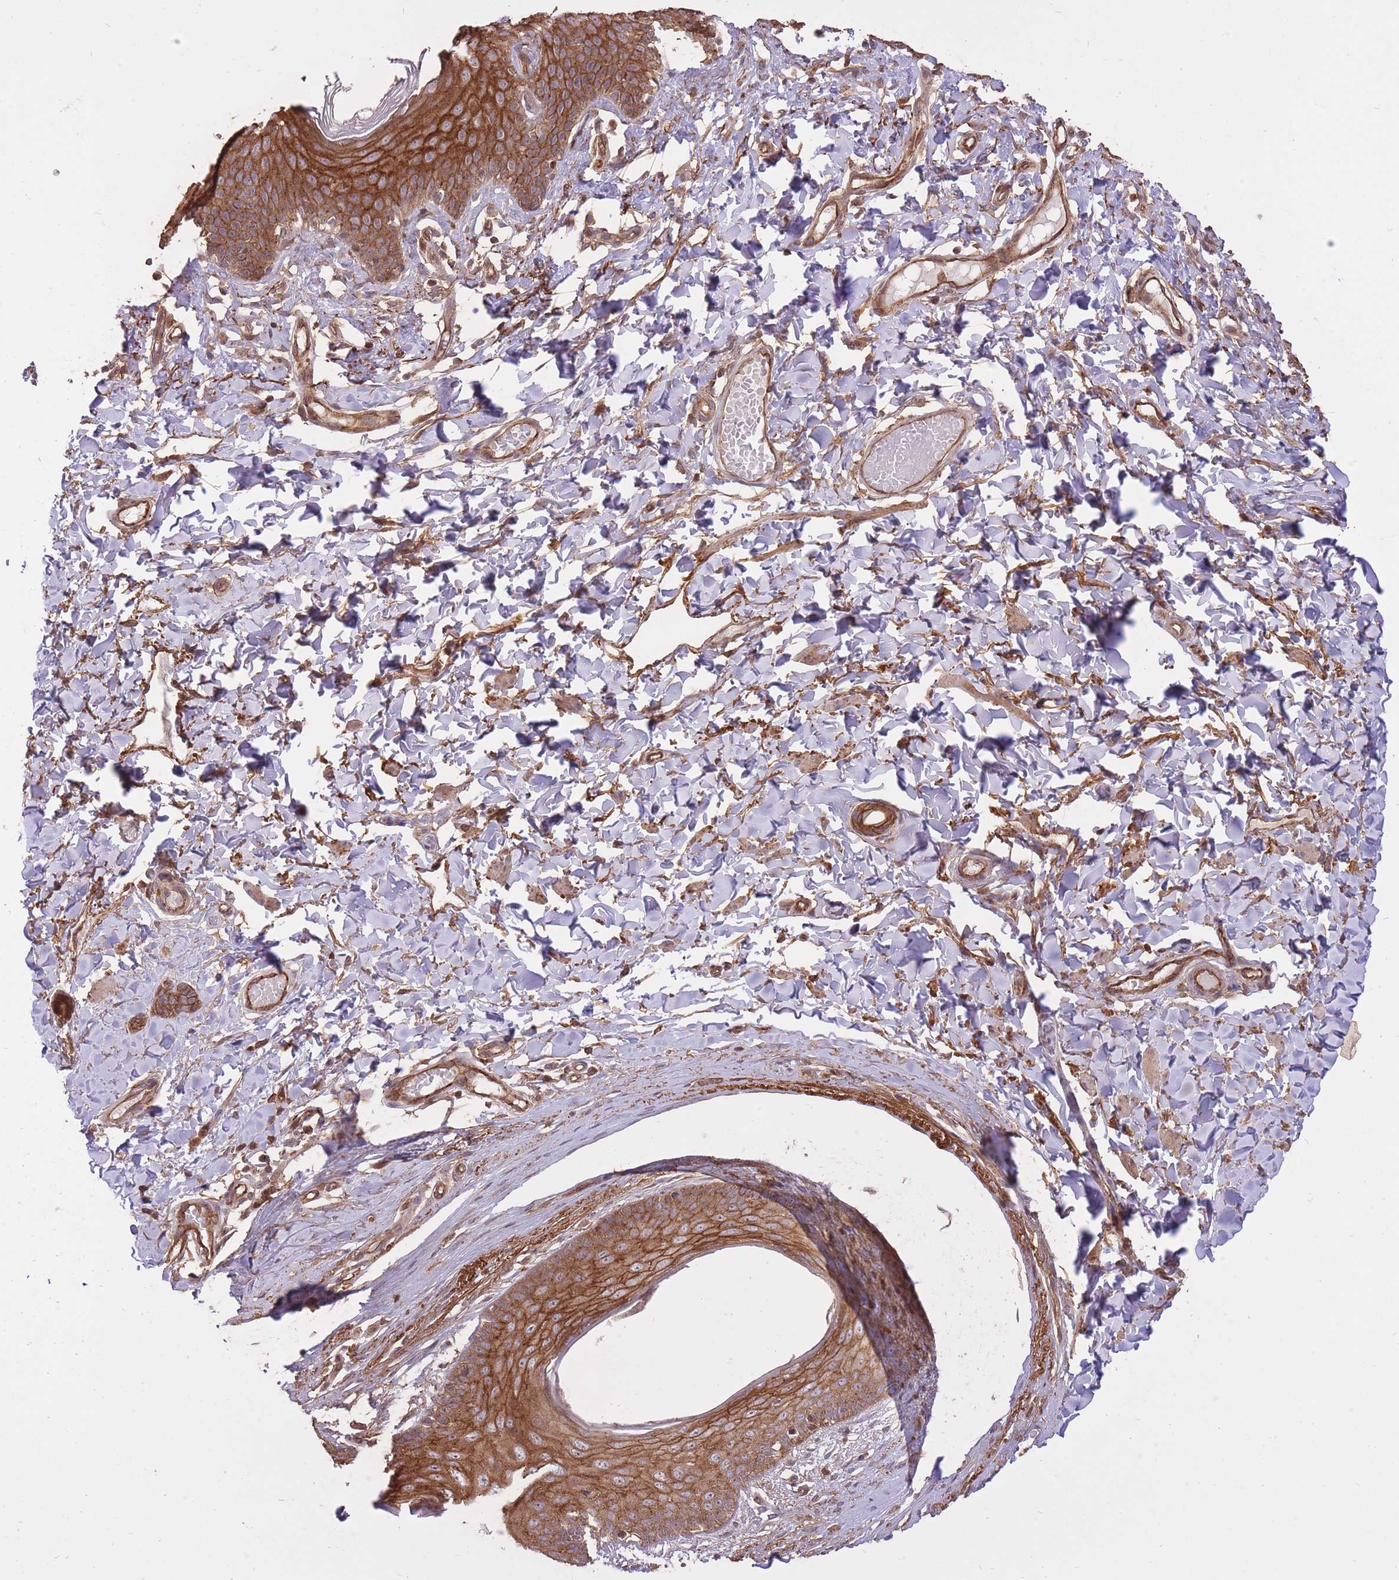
{"staining": {"intensity": "strong", "quantity": ">75%", "location": "cytoplasmic/membranous"}, "tissue": "skin", "cell_type": "Epidermal cells", "image_type": "normal", "snomed": [{"axis": "morphology", "description": "Normal tissue, NOS"}, {"axis": "topography", "description": "Vulva"}], "caption": "An image of human skin stained for a protein exhibits strong cytoplasmic/membranous brown staining in epidermal cells. The protein is stained brown, and the nuclei are stained in blue (DAB IHC with brightfield microscopy, high magnification).", "gene": "PLD1", "patient": {"sex": "female", "age": 66}}